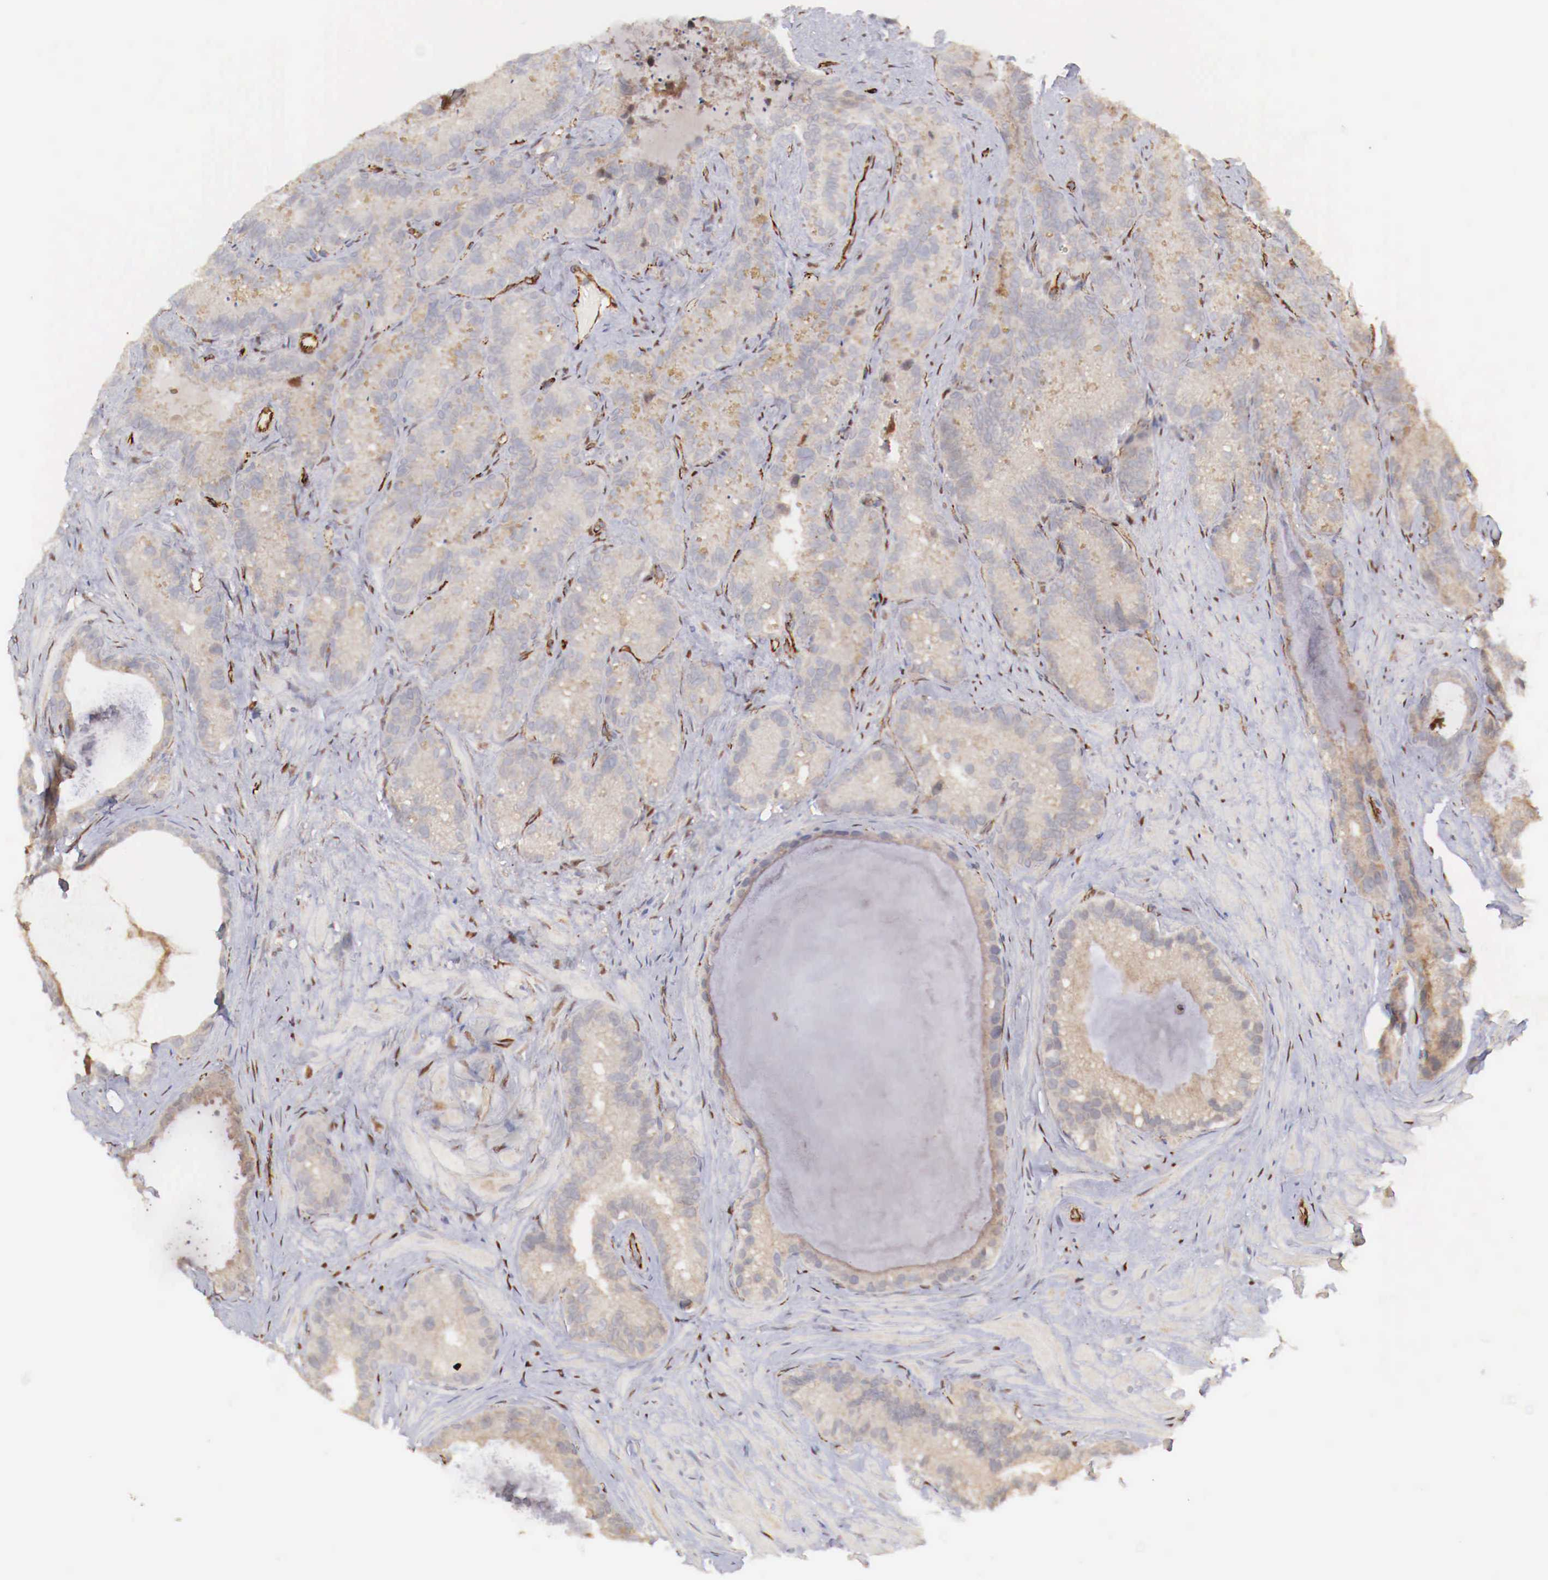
{"staining": {"intensity": "weak", "quantity": ">75%", "location": "cytoplasmic/membranous"}, "tissue": "seminal vesicle", "cell_type": "Glandular cells", "image_type": "normal", "snomed": [{"axis": "morphology", "description": "Normal tissue, NOS"}, {"axis": "topography", "description": "Seminal veicle"}], "caption": "Immunohistochemical staining of unremarkable human seminal vesicle displays low levels of weak cytoplasmic/membranous staining in about >75% of glandular cells.", "gene": "WT1", "patient": {"sex": "male", "age": 63}}